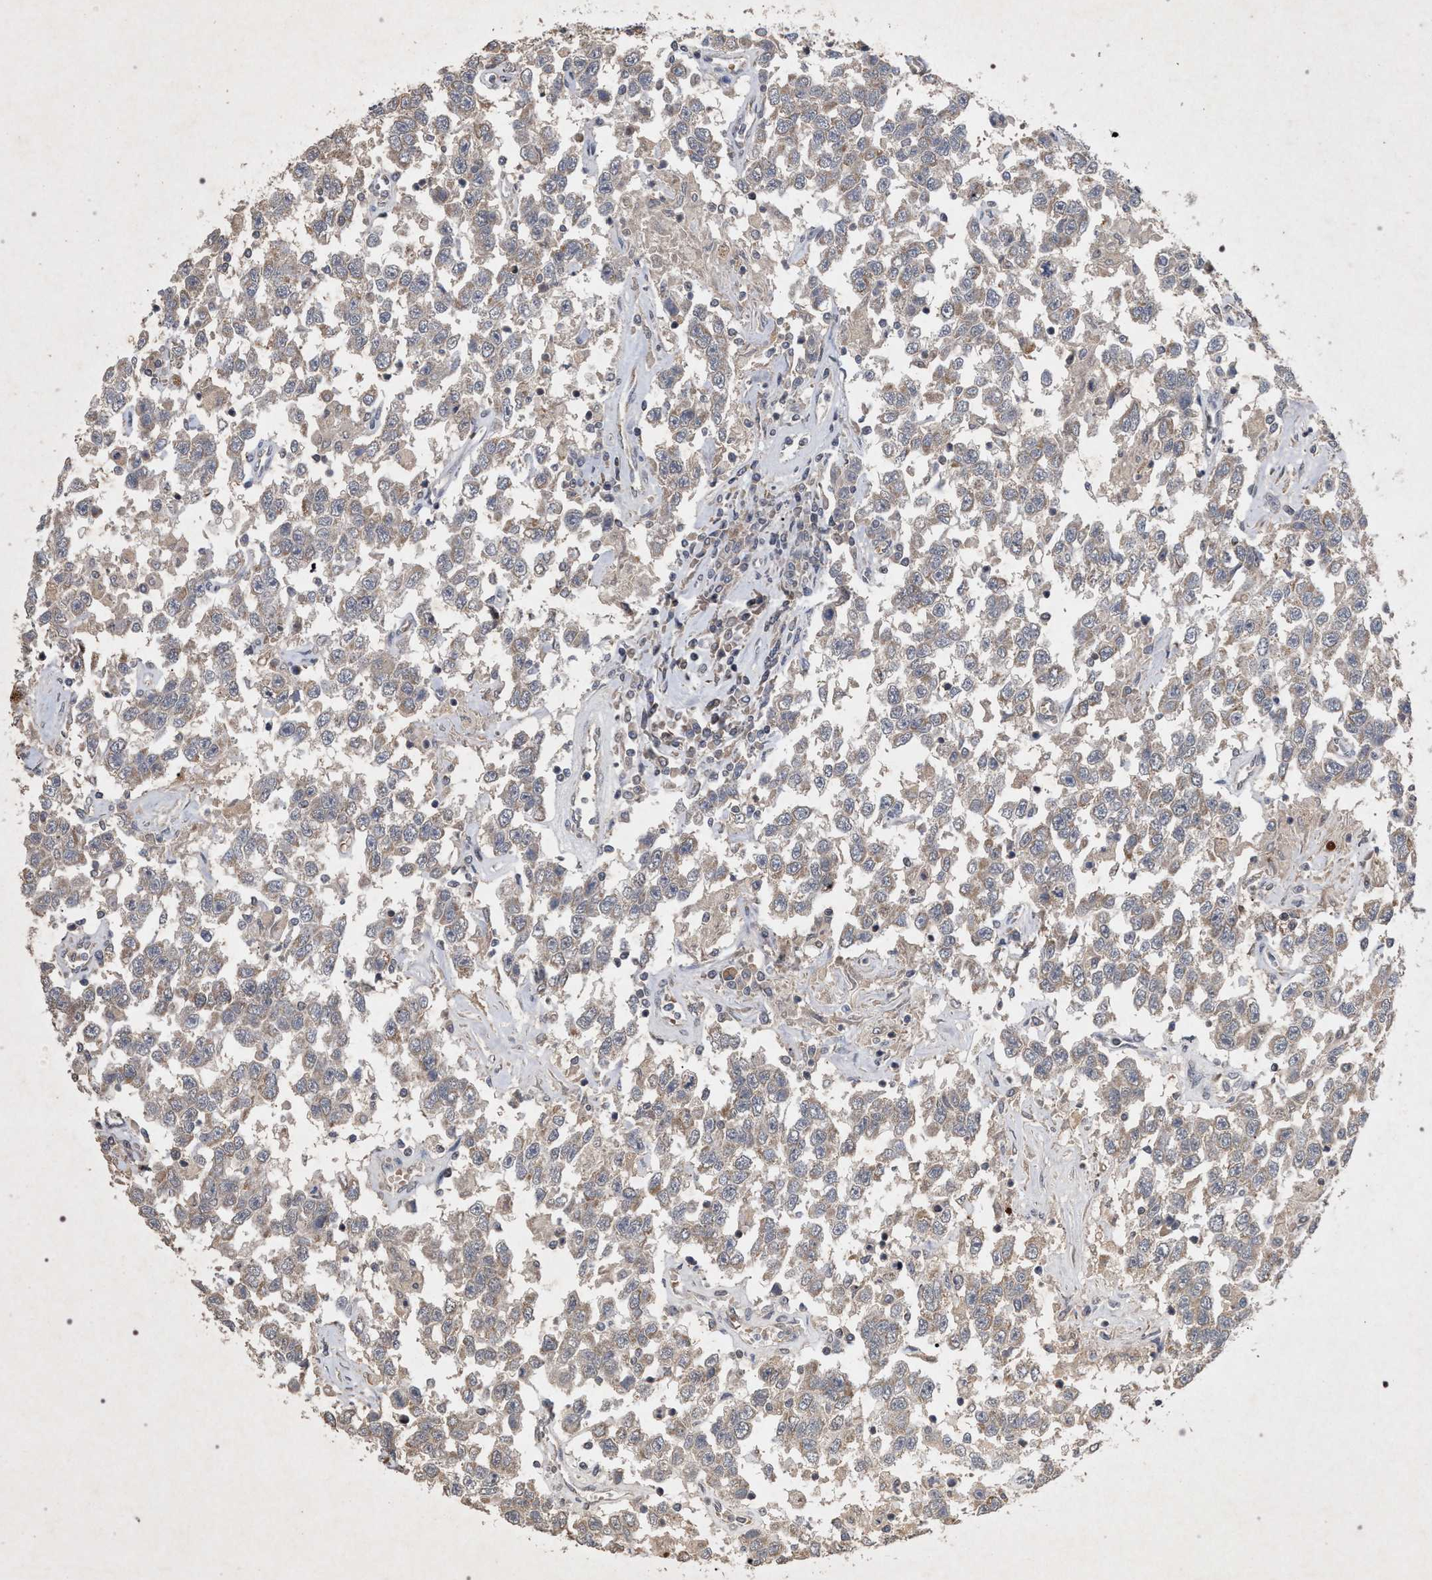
{"staining": {"intensity": "weak", "quantity": "25%-75%", "location": "cytoplasmic/membranous"}, "tissue": "testis cancer", "cell_type": "Tumor cells", "image_type": "cancer", "snomed": [{"axis": "morphology", "description": "Seminoma, NOS"}, {"axis": "topography", "description": "Testis"}], "caption": "The immunohistochemical stain labels weak cytoplasmic/membranous positivity in tumor cells of testis cancer tissue. (brown staining indicates protein expression, while blue staining denotes nuclei).", "gene": "PKD2L1", "patient": {"sex": "male", "age": 41}}